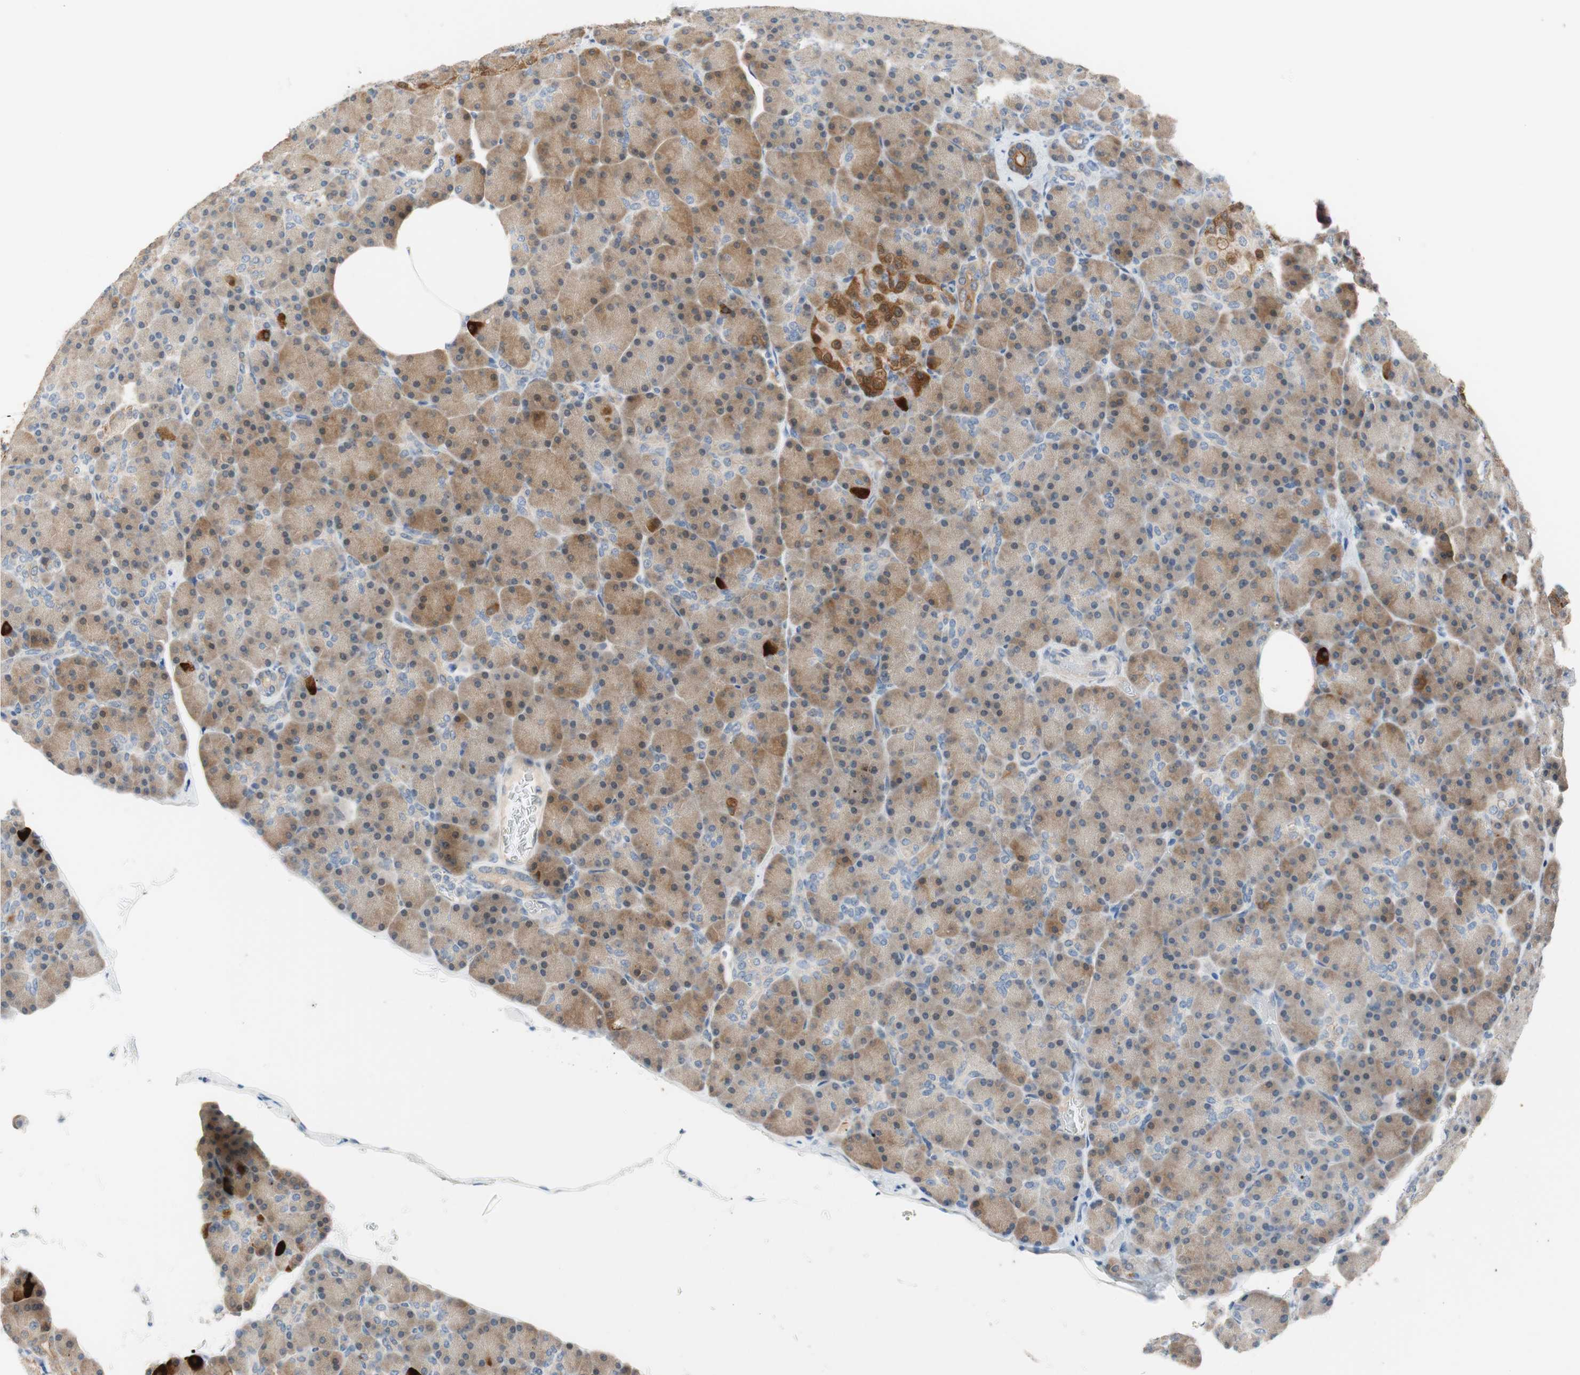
{"staining": {"intensity": "moderate", "quantity": "25%-75%", "location": "cytoplasmic/membranous"}, "tissue": "pancreas", "cell_type": "Exocrine glandular cells", "image_type": "normal", "snomed": [{"axis": "morphology", "description": "Normal tissue, NOS"}, {"axis": "topography", "description": "Pancreas"}], "caption": "Protein staining displays moderate cytoplasmic/membranous staining in approximately 25%-75% of exocrine glandular cells in normal pancreas. The protein is shown in brown color, while the nuclei are stained blue.", "gene": "PDZK1", "patient": {"sex": "female", "age": 43}}